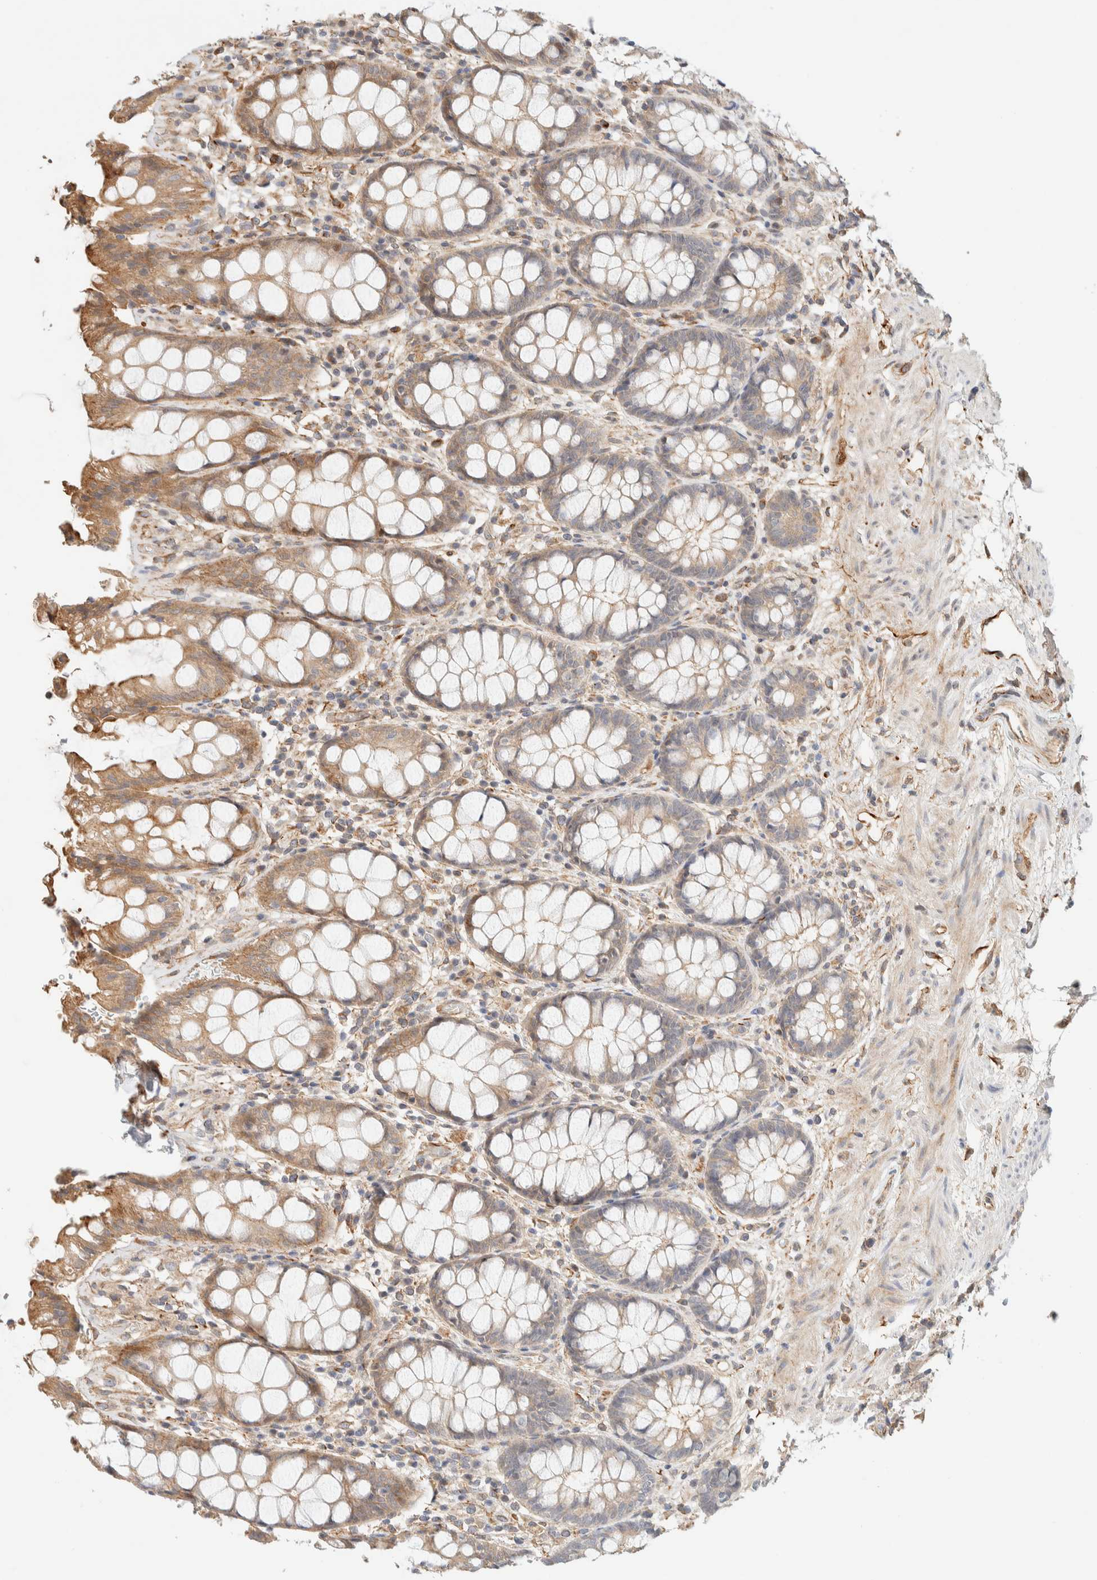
{"staining": {"intensity": "moderate", "quantity": ">75%", "location": "cytoplasmic/membranous"}, "tissue": "rectum", "cell_type": "Glandular cells", "image_type": "normal", "snomed": [{"axis": "morphology", "description": "Normal tissue, NOS"}, {"axis": "topography", "description": "Rectum"}], "caption": "Immunohistochemical staining of normal rectum demonstrates moderate cytoplasmic/membranous protein expression in approximately >75% of glandular cells.", "gene": "FAT1", "patient": {"sex": "male", "age": 64}}